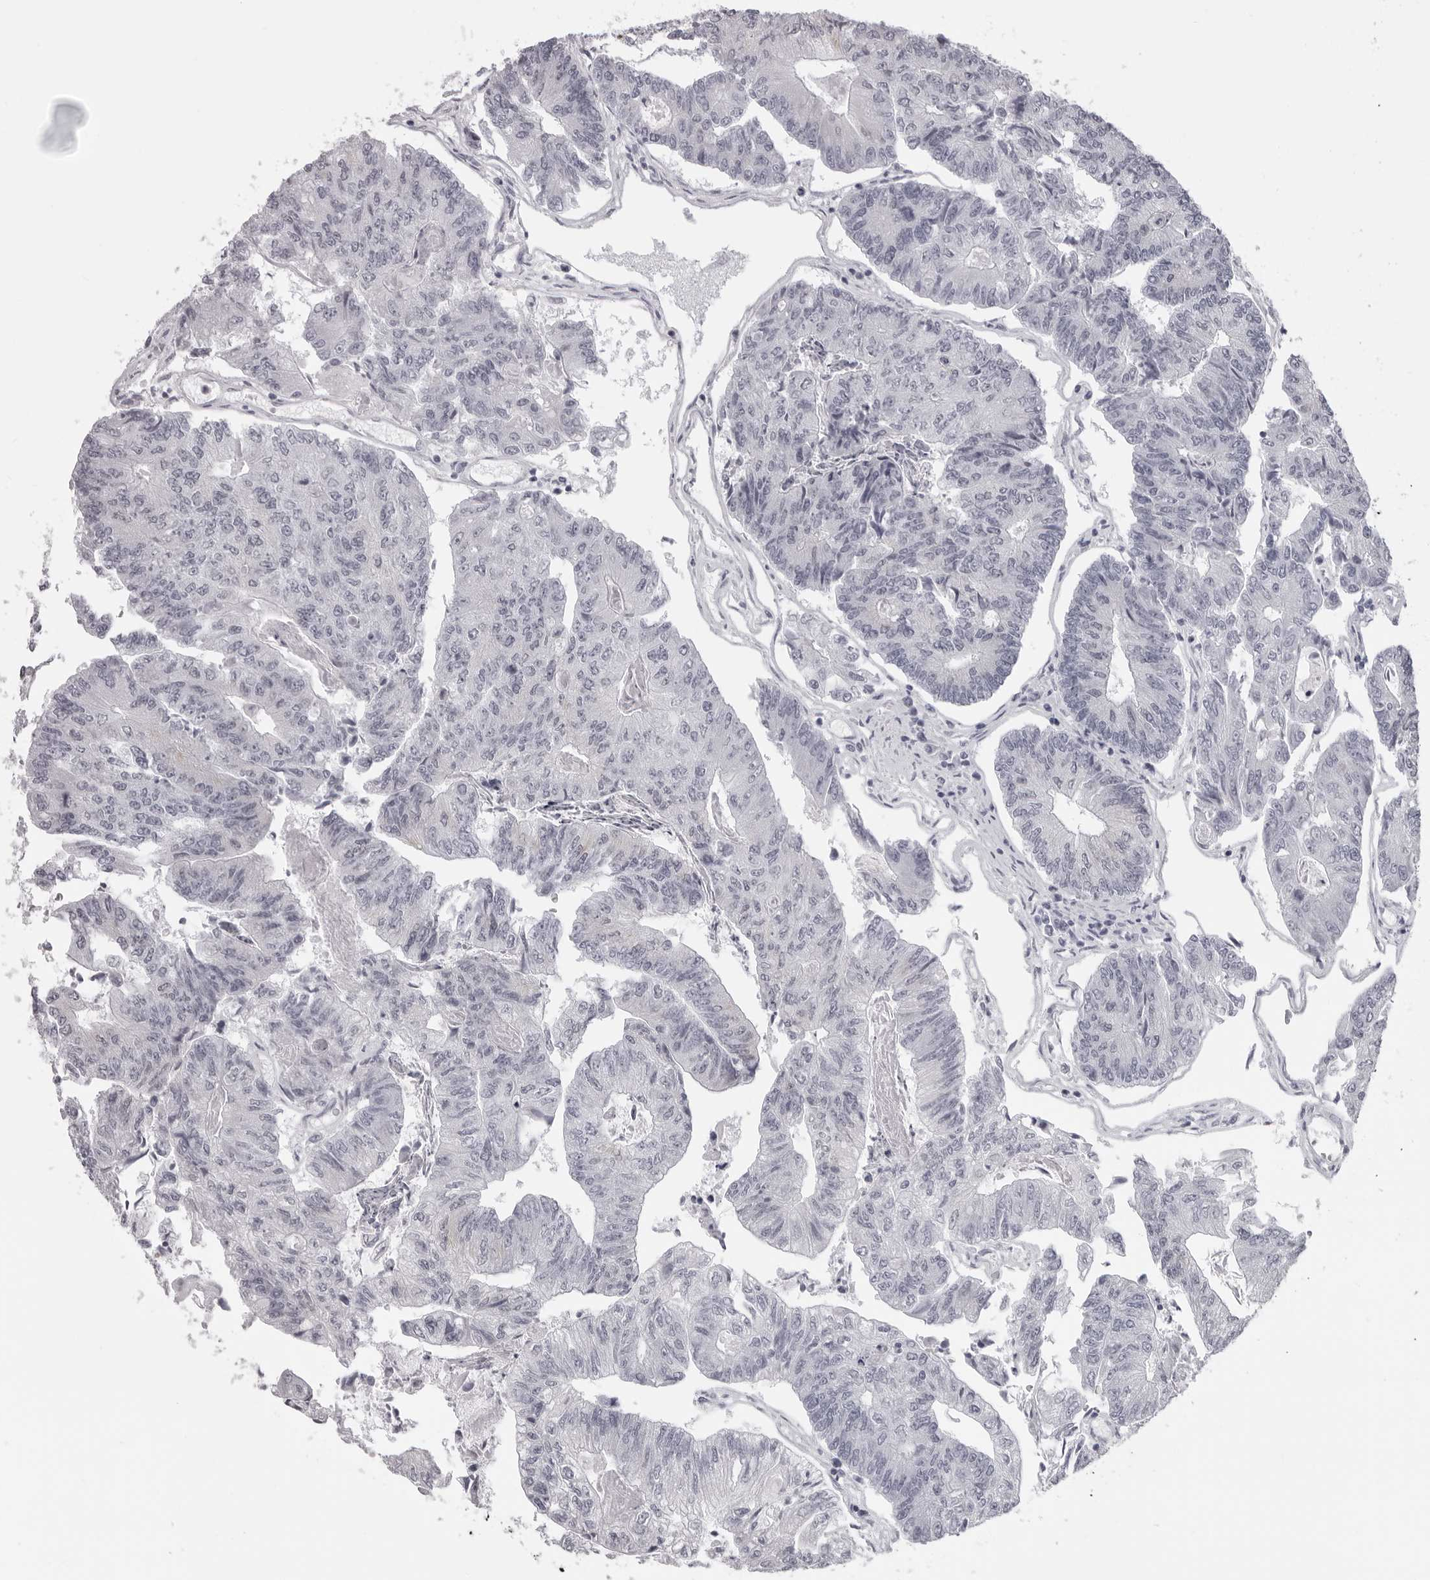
{"staining": {"intensity": "negative", "quantity": "none", "location": "none"}, "tissue": "colorectal cancer", "cell_type": "Tumor cells", "image_type": "cancer", "snomed": [{"axis": "morphology", "description": "Adenocarcinoma, NOS"}, {"axis": "topography", "description": "Colon"}], "caption": "IHC image of neoplastic tissue: adenocarcinoma (colorectal) stained with DAB (3,3'-diaminobenzidine) reveals no significant protein expression in tumor cells.", "gene": "DNALI1", "patient": {"sex": "female", "age": 67}}